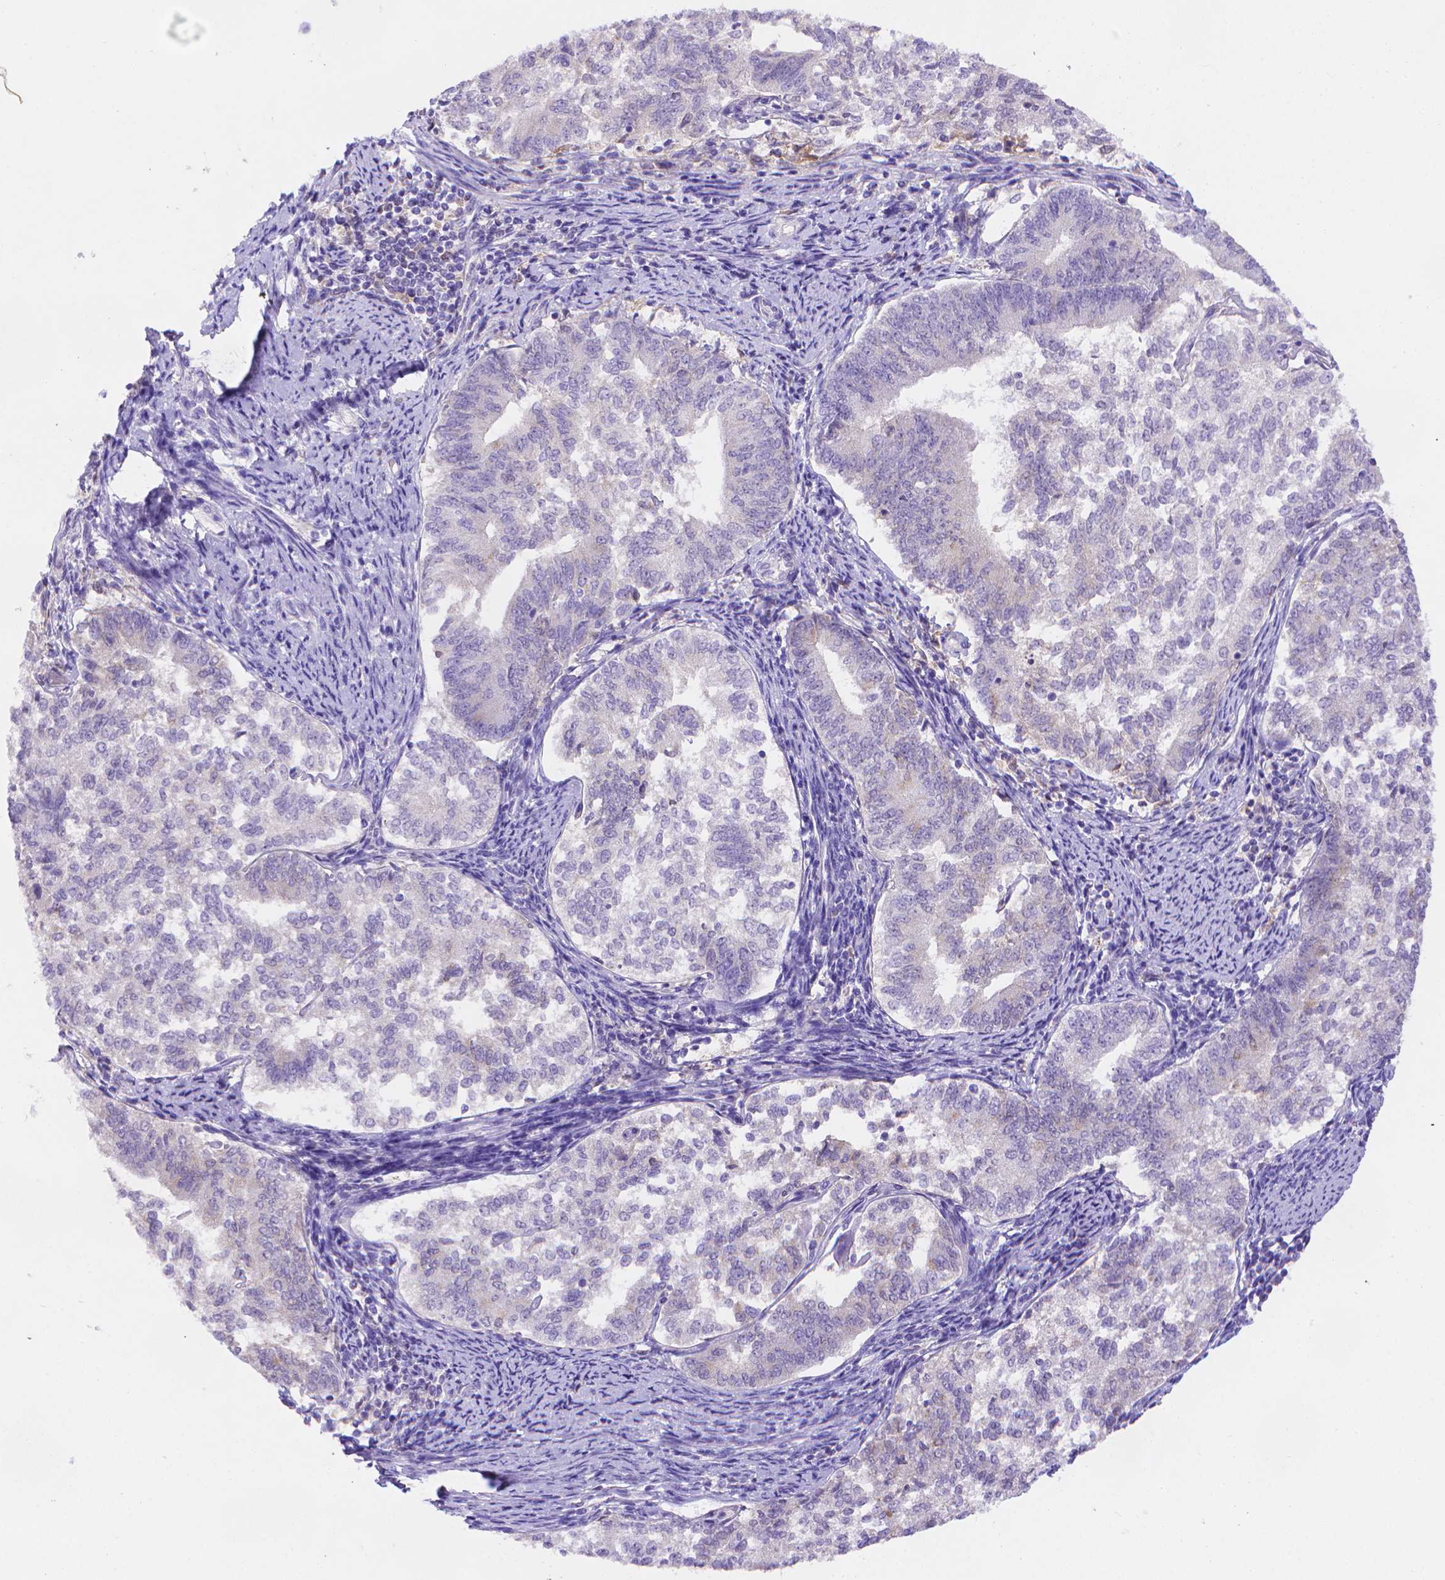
{"staining": {"intensity": "negative", "quantity": "none", "location": "none"}, "tissue": "endometrial cancer", "cell_type": "Tumor cells", "image_type": "cancer", "snomed": [{"axis": "morphology", "description": "Adenocarcinoma, NOS"}, {"axis": "topography", "description": "Endometrium"}], "caption": "The histopathology image reveals no staining of tumor cells in adenocarcinoma (endometrial). The staining is performed using DAB (3,3'-diaminobenzidine) brown chromogen with nuclei counter-stained in using hematoxylin.", "gene": "FGD2", "patient": {"sex": "female", "age": 65}}